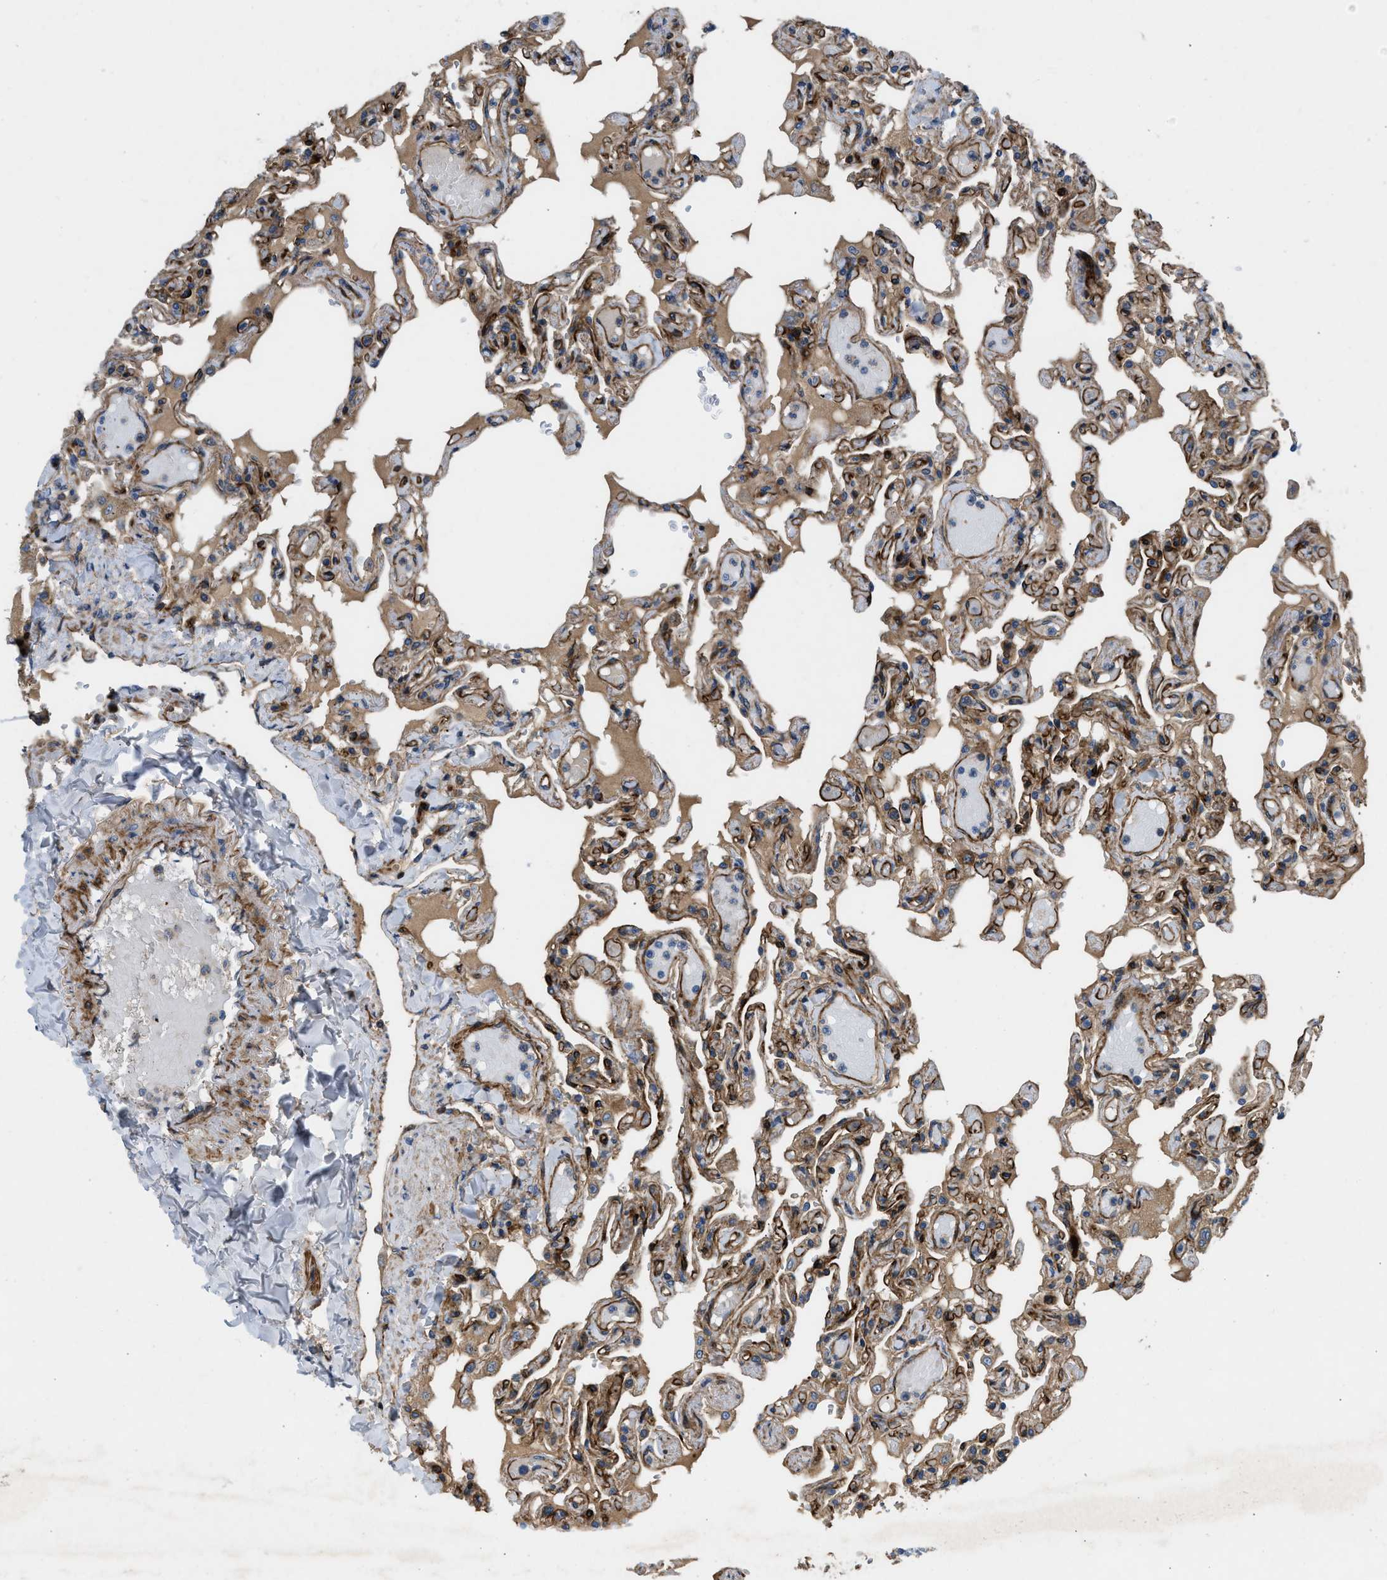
{"staining": {"intensity": "strong", "quantity": ">75%", "location": "cytoplasmic/membranous"}, "tissue": "lung", "cell_type": "Alveolar cells", "image_type": "normal", "snomed": [{"axis": "morphology", "description": "Normal tissue, NOS"}, {"axis": "topography", "description": "Lung"}], "caption": "Lung stained with DAB IHC demonstrates high levels of strong cytoplasmic/membranous staining in approximately >75% of alveolar cells. (DAB (3,3'-diaminobenzidine) = brown stain, brightfield microscopy at high magnification).", "gene": "NYNRIN", "patient": {"sex": "male", "age": 21}}